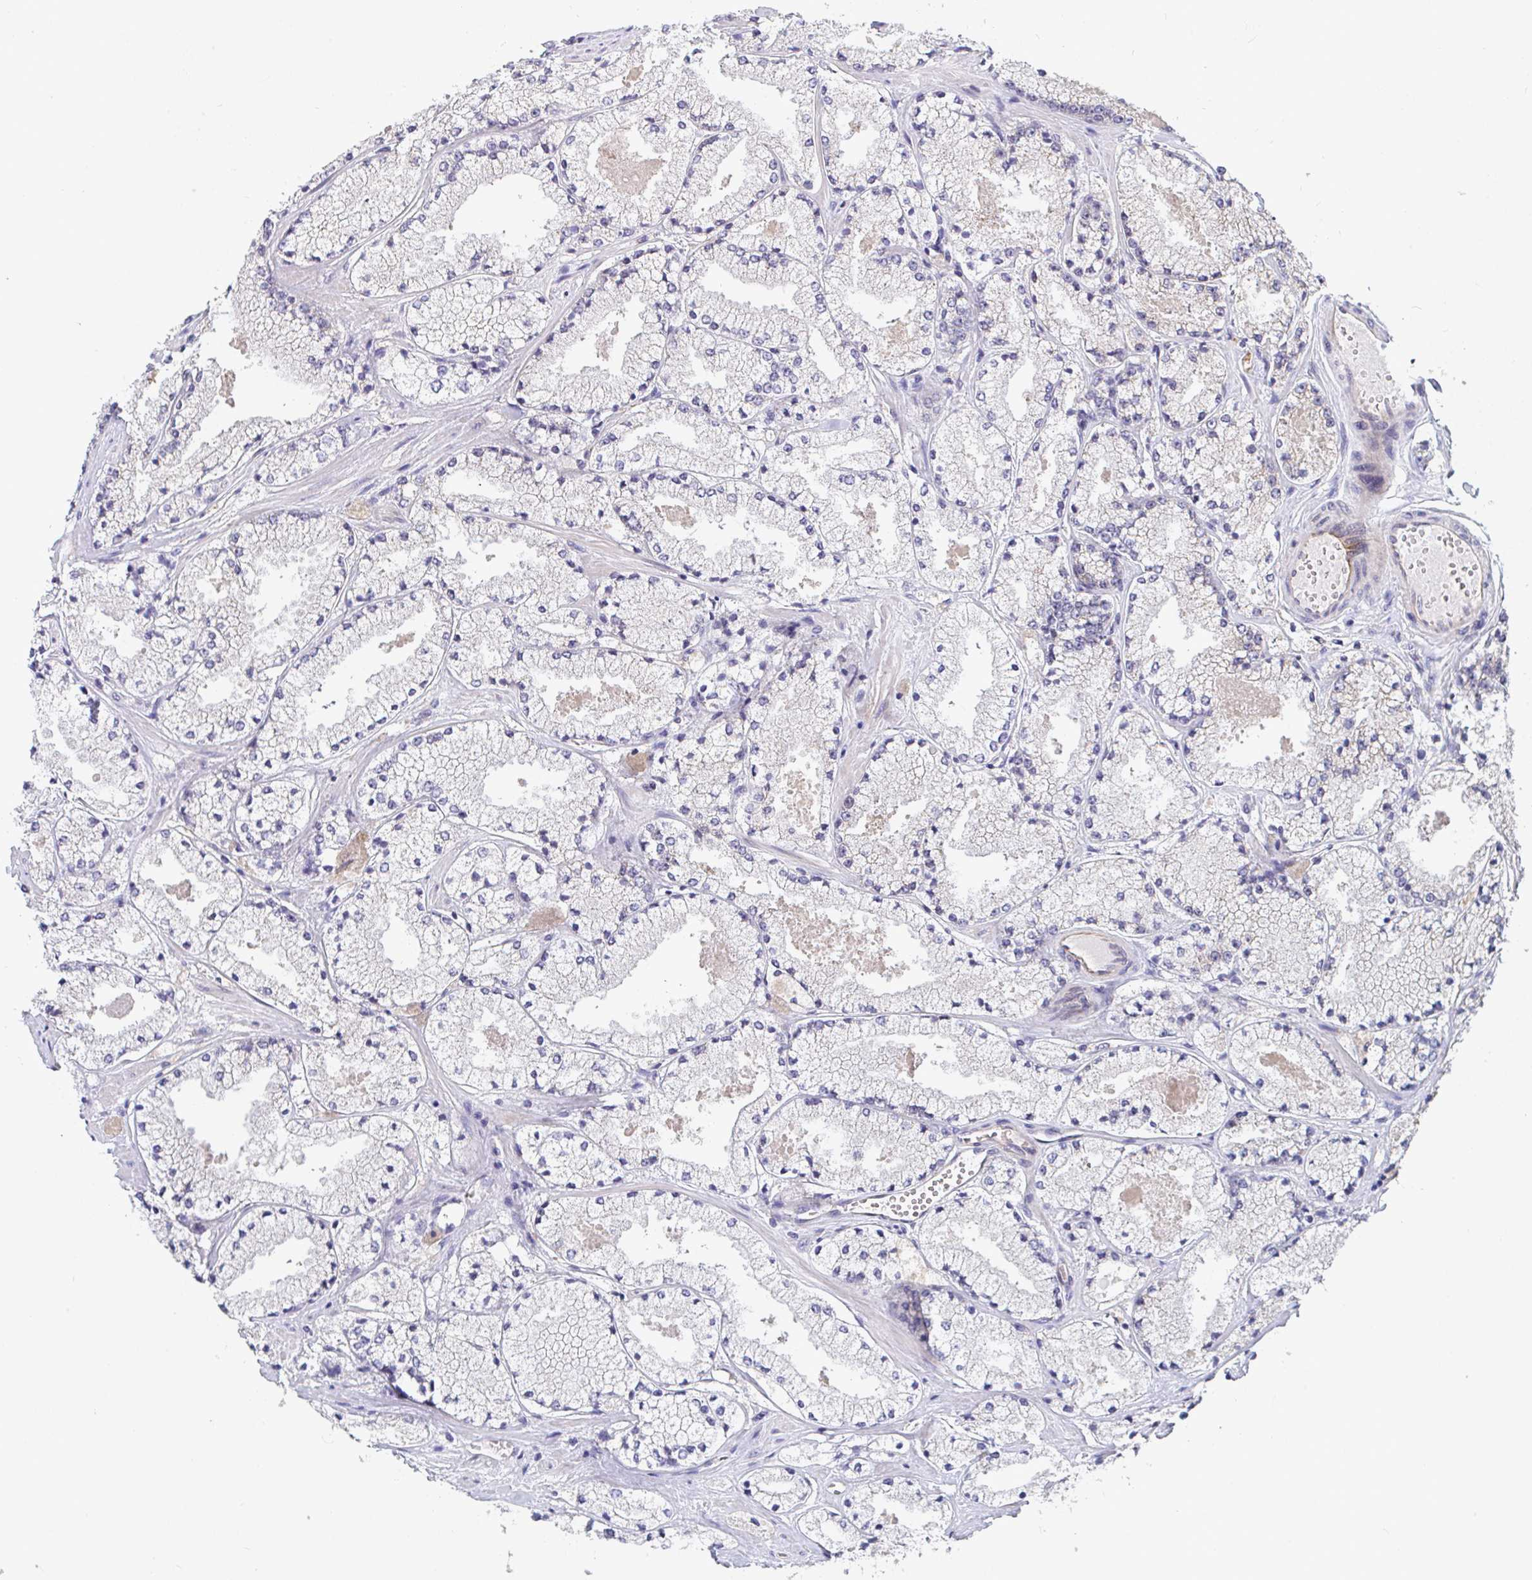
{"staining": {"intensity": "moderate", "quantity": "<25%", "location": "cytoplasmic/membranous"}, "tissue": "prostate cancer", "cell_type": "Tumor cells", "image_type": "cancer", "snomed": [{"axis": "morphology", "description": "Adenocarcinoma, High grade"}, {"axis": "topography", "description": "Prostate"}], "caption": "Prostate high-grade adenocarcinoma stained with DAB (3,3'-diaminobenzidine) IHC exhibits low levels of moderate cytoplasmic/membranous positivity in approximately <25% of tumor cells. (DAB (3,3'-diaminobenzidine) IHC, brown staining for protein, blue staining for nuclei).", "gene": "EIF1AD", "patient": {"sex": "male", "age": 63}}